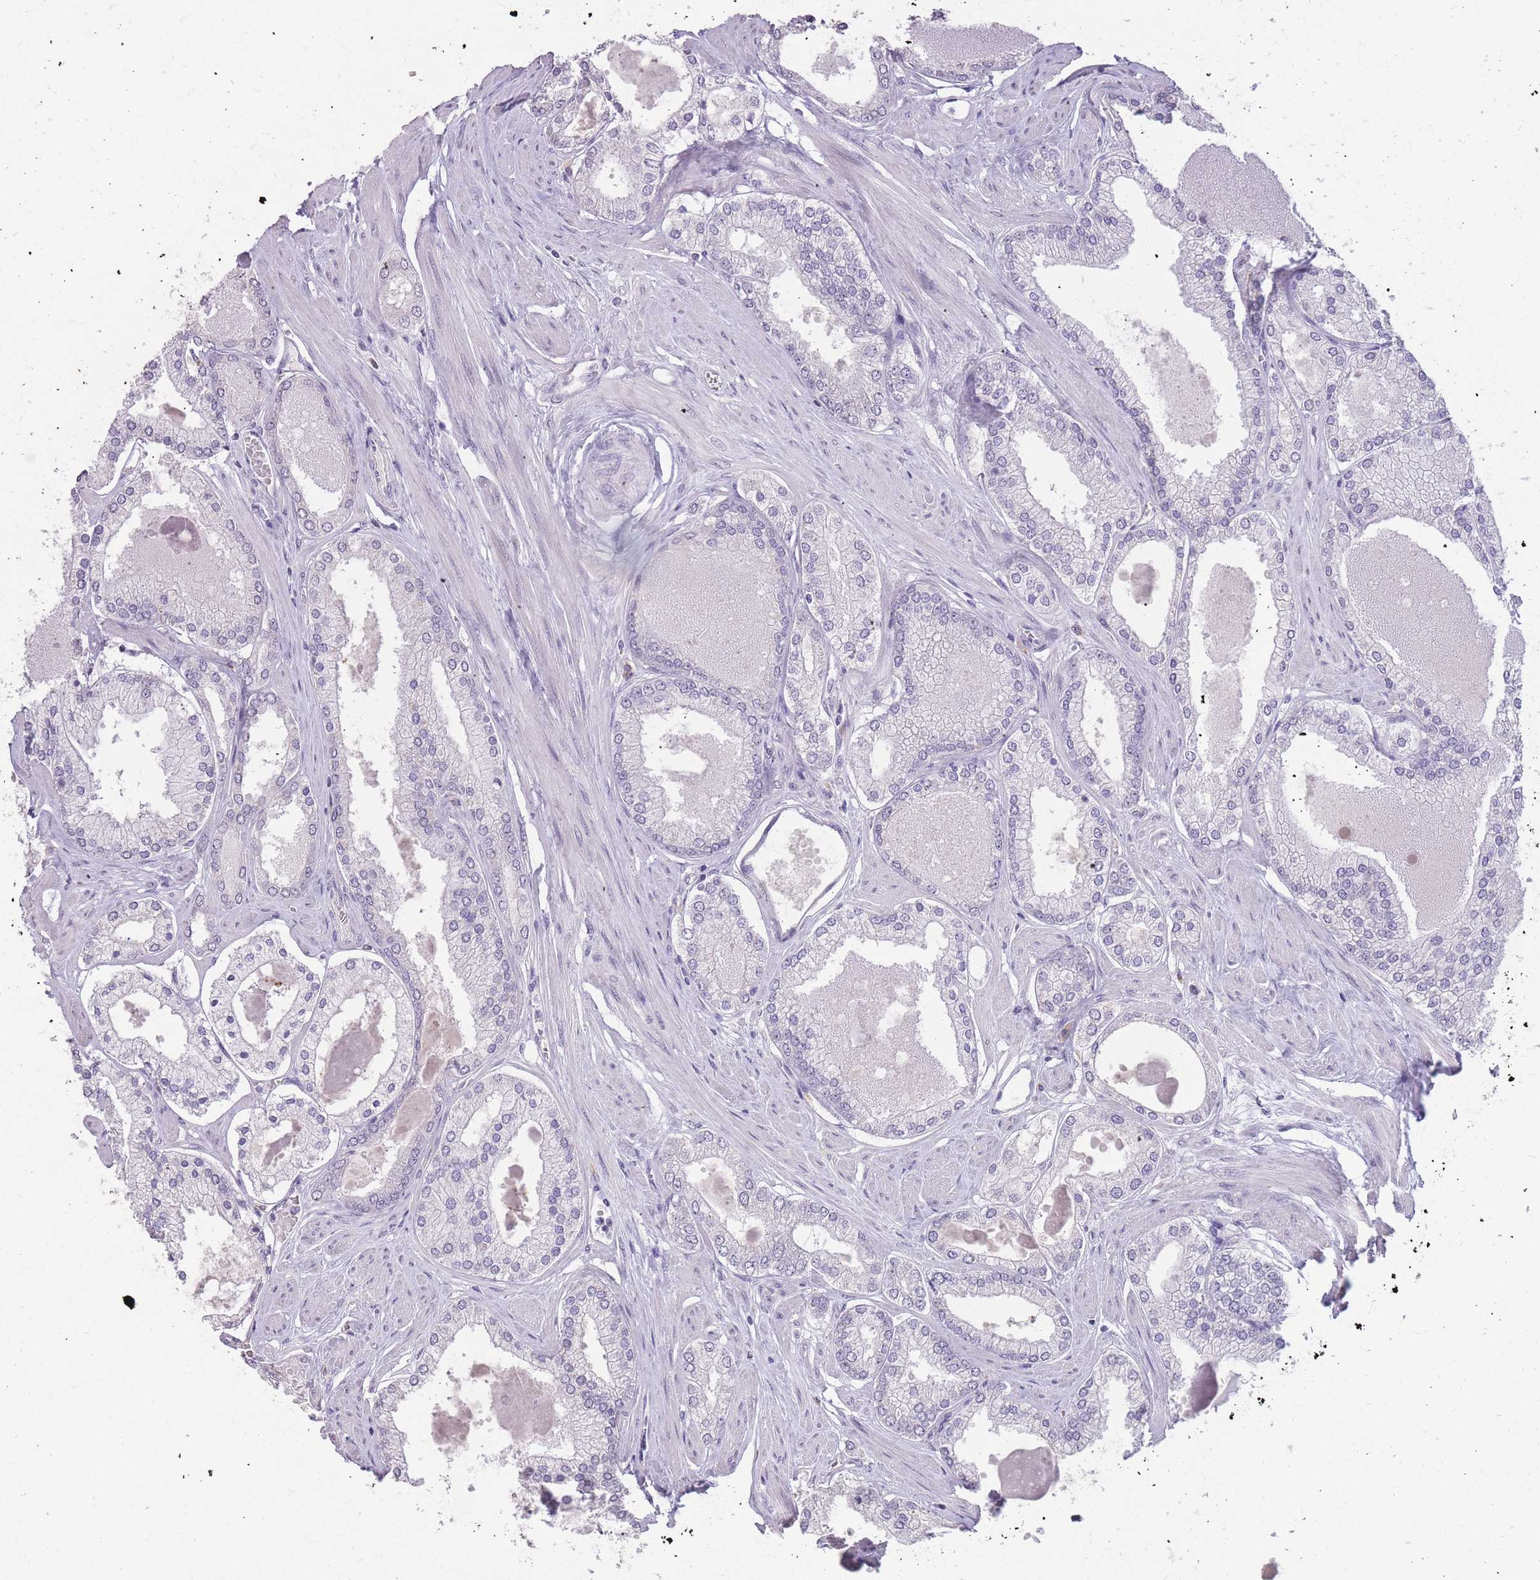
{"staining": {"intensity": "negative", "quantity": "none", "location": "none"}, "tissue": "prostate cancer", "cell_type": "Tumor cells", "image_type": "cancer", "snomed": [{"axis": "morphology", "description": "Adenocarcinoma, Low grade"}, {"axis": "topography", "description": "Prostate"}], "caption": "There is no significant positivity in tumor cells of prostate low-grade adenocarcinoma.", "gene": "HNRNPUL1", "patient": {"sex": "male", "age": 42}}